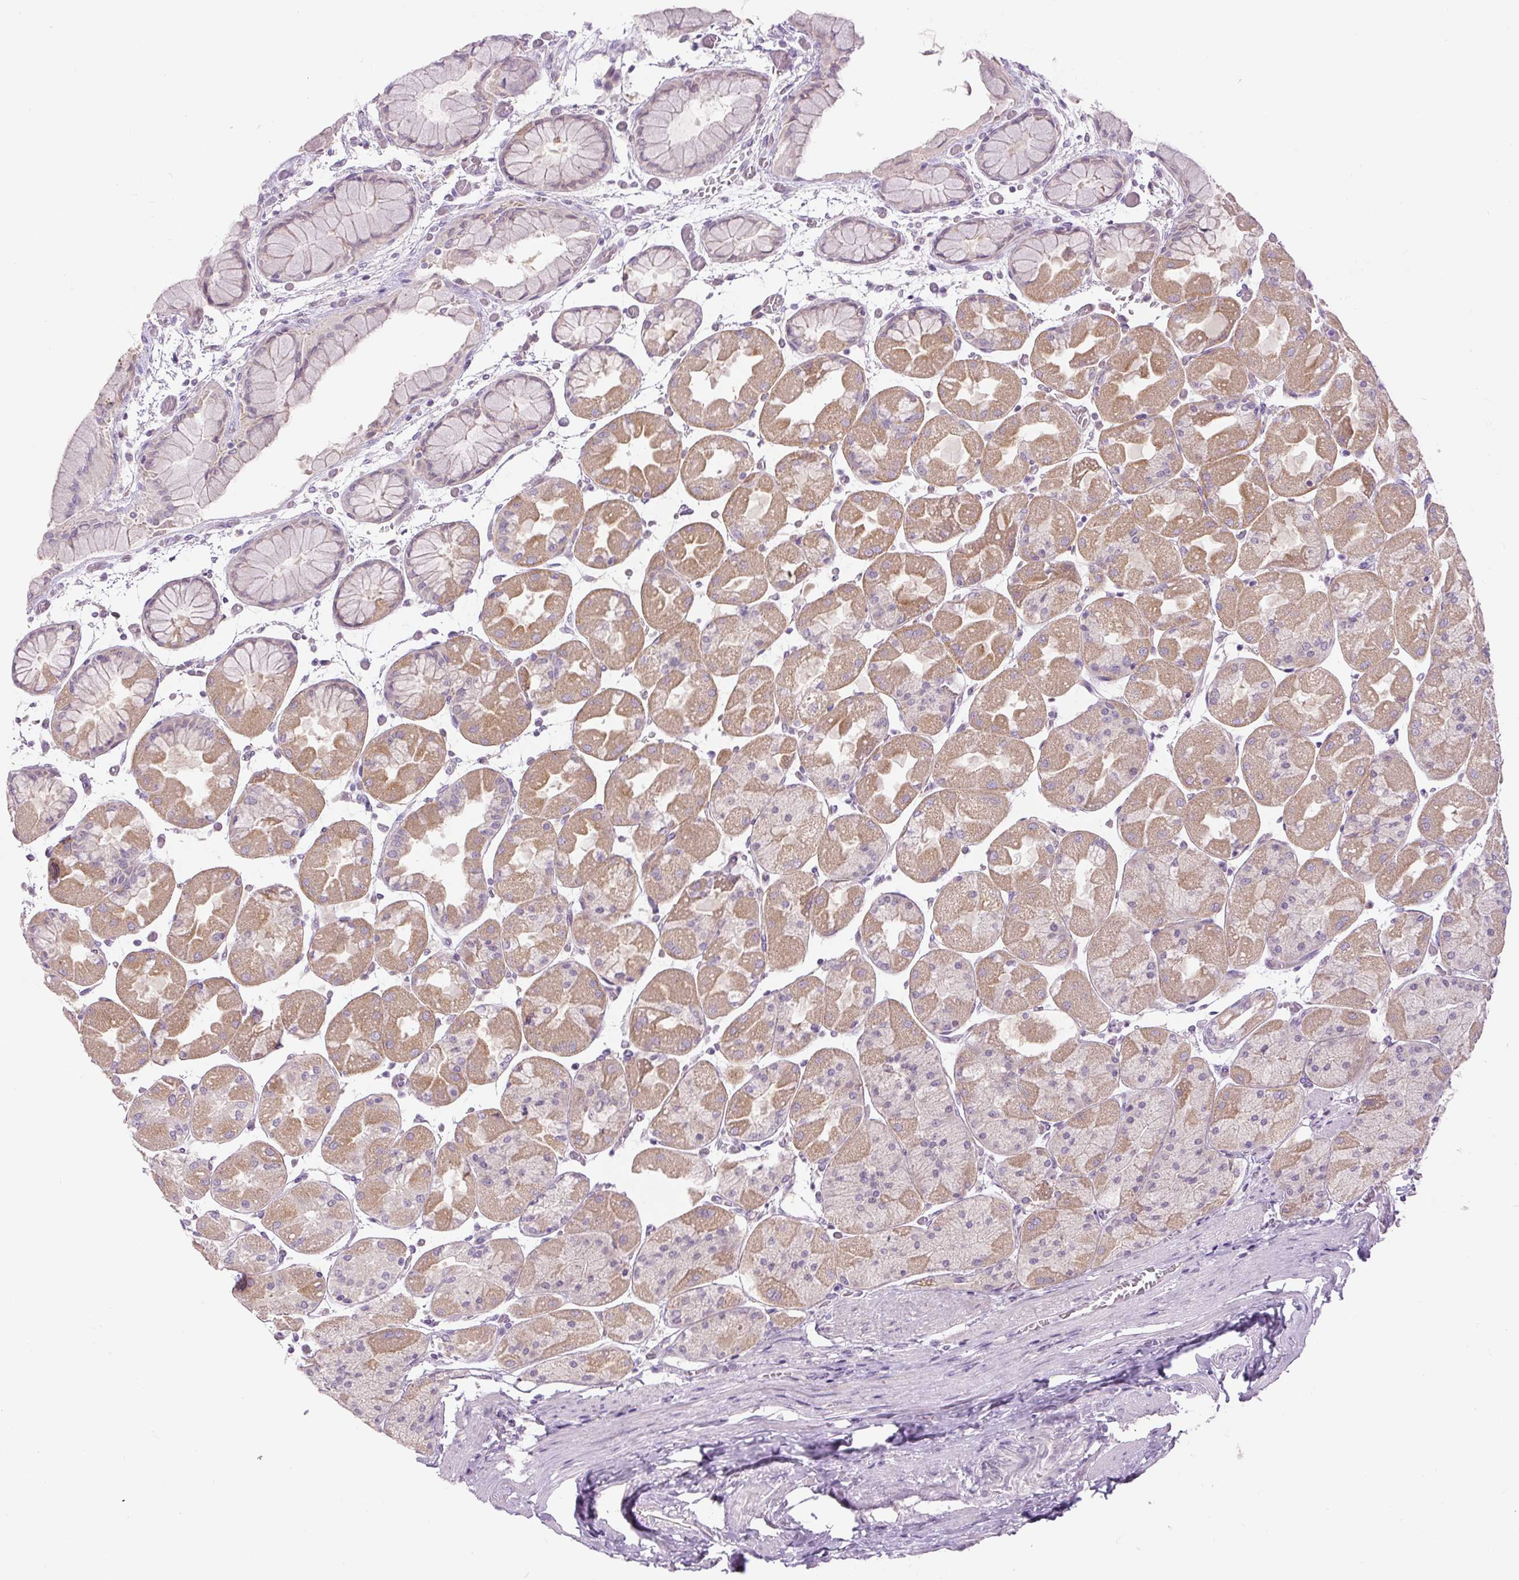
{"staining": {"intensity": "moderate", "quantity": "25%-75%", "location": "cytoplasmic/membranous"}, "tissue": "stomach", "cell_type": "Glandular cells", "image_type": "normal", "snomed": [{"axis": "morphology", "description": "Normal tissue, NOS"}, {"axis": "topography", "description": "Stomach"}], "caption": "A medium amount of moderate cytoplasmic/membranous staining is seen in about 25%-75% of glandular cells in benign stomach.", "gene": "FABP7", "patient": {"sex": "female", "age": 61}}